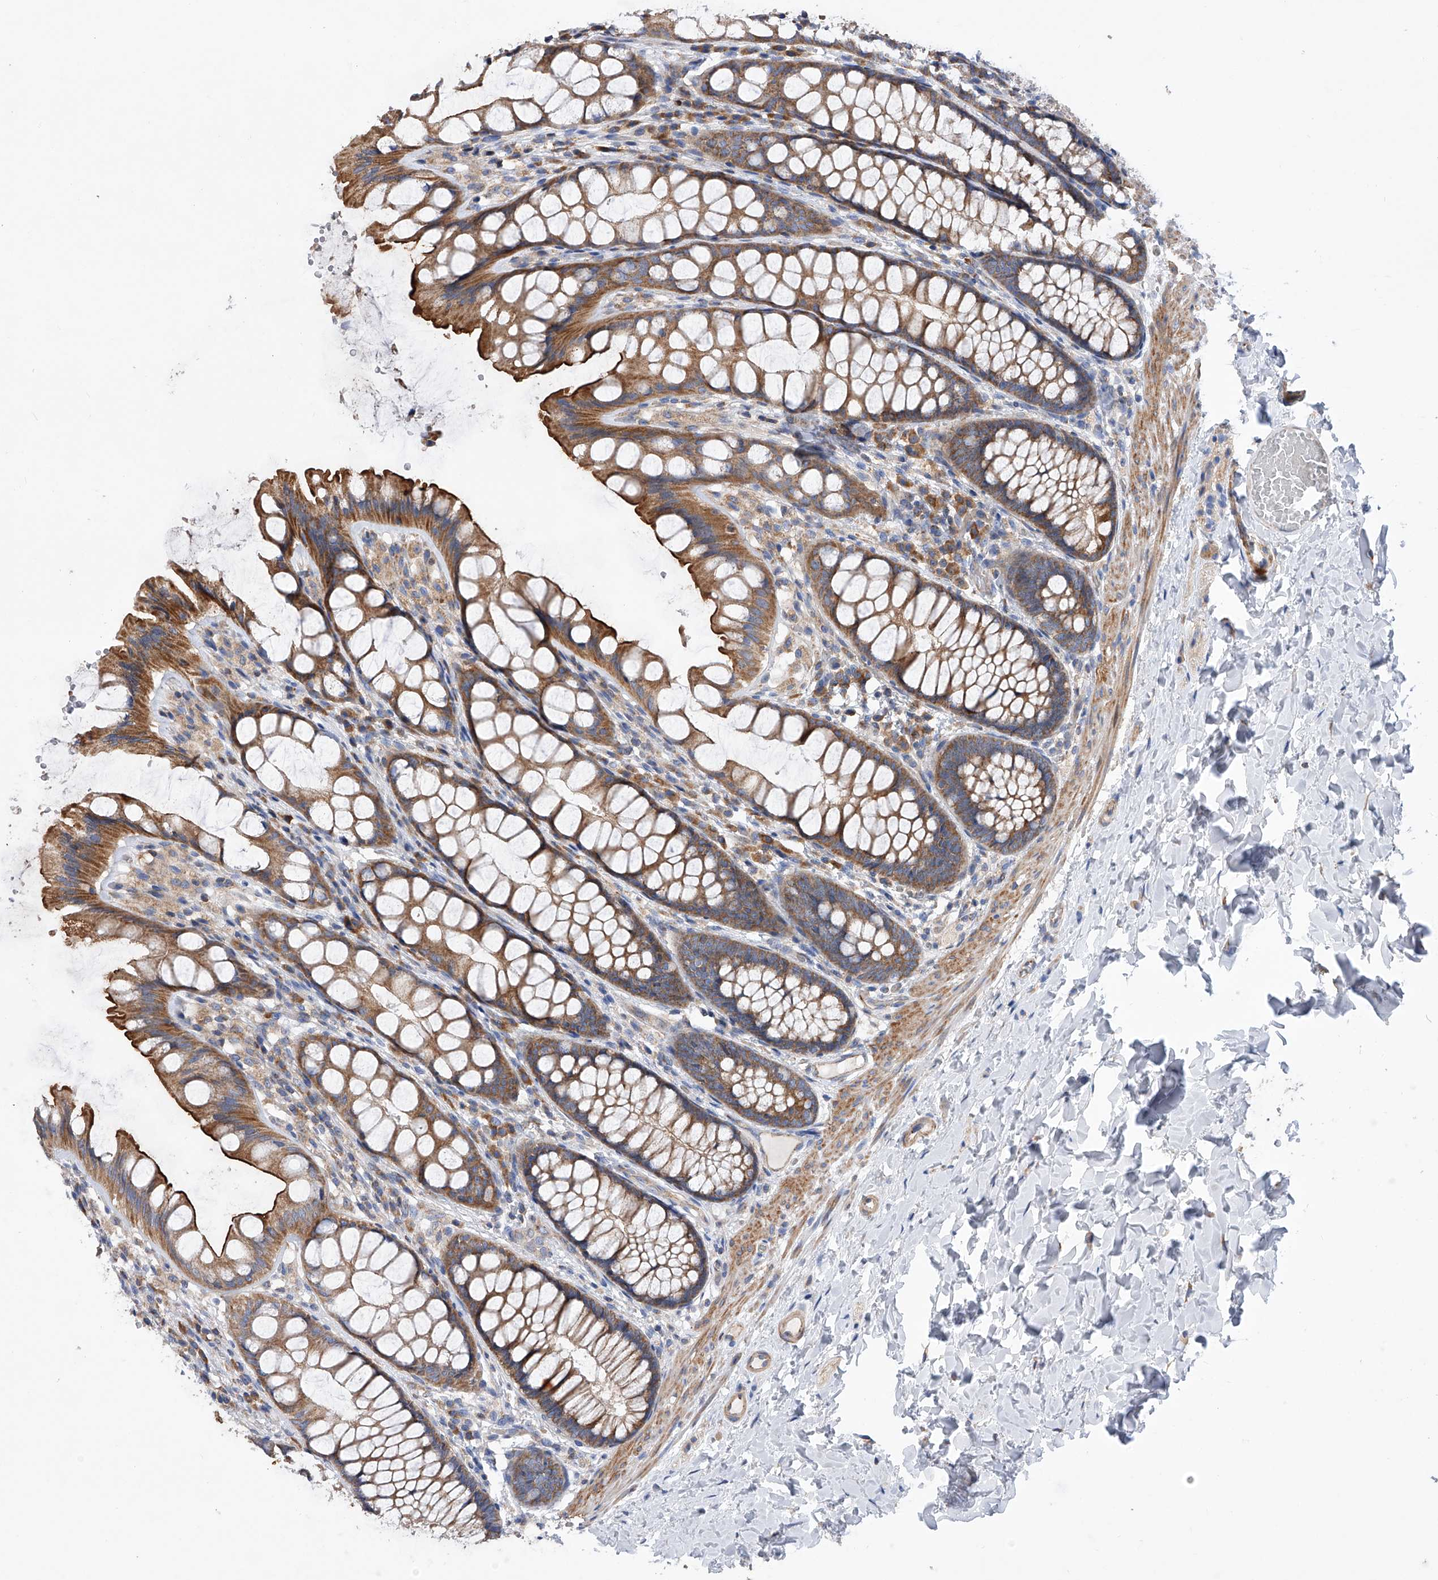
{"staining": {"intensity": "weak", "quantity": ">75%", "location": "cytoplasmic/membranous"}, "tissue": "colon", "cell_type": "Endothelial cells", "image_type": "normal", "snomed": [{"axis": "morphology", "description": "Normal tissue, NOS"}, {"axis": "topography", "description": "Colon"}], "caption": "Weak cytoplasmic/membranous expression is identified in about >75% of endothelial cells in unremarkable colon.", "gene": "MLYCD", "patient": {"sex": "male", "age": 47}}